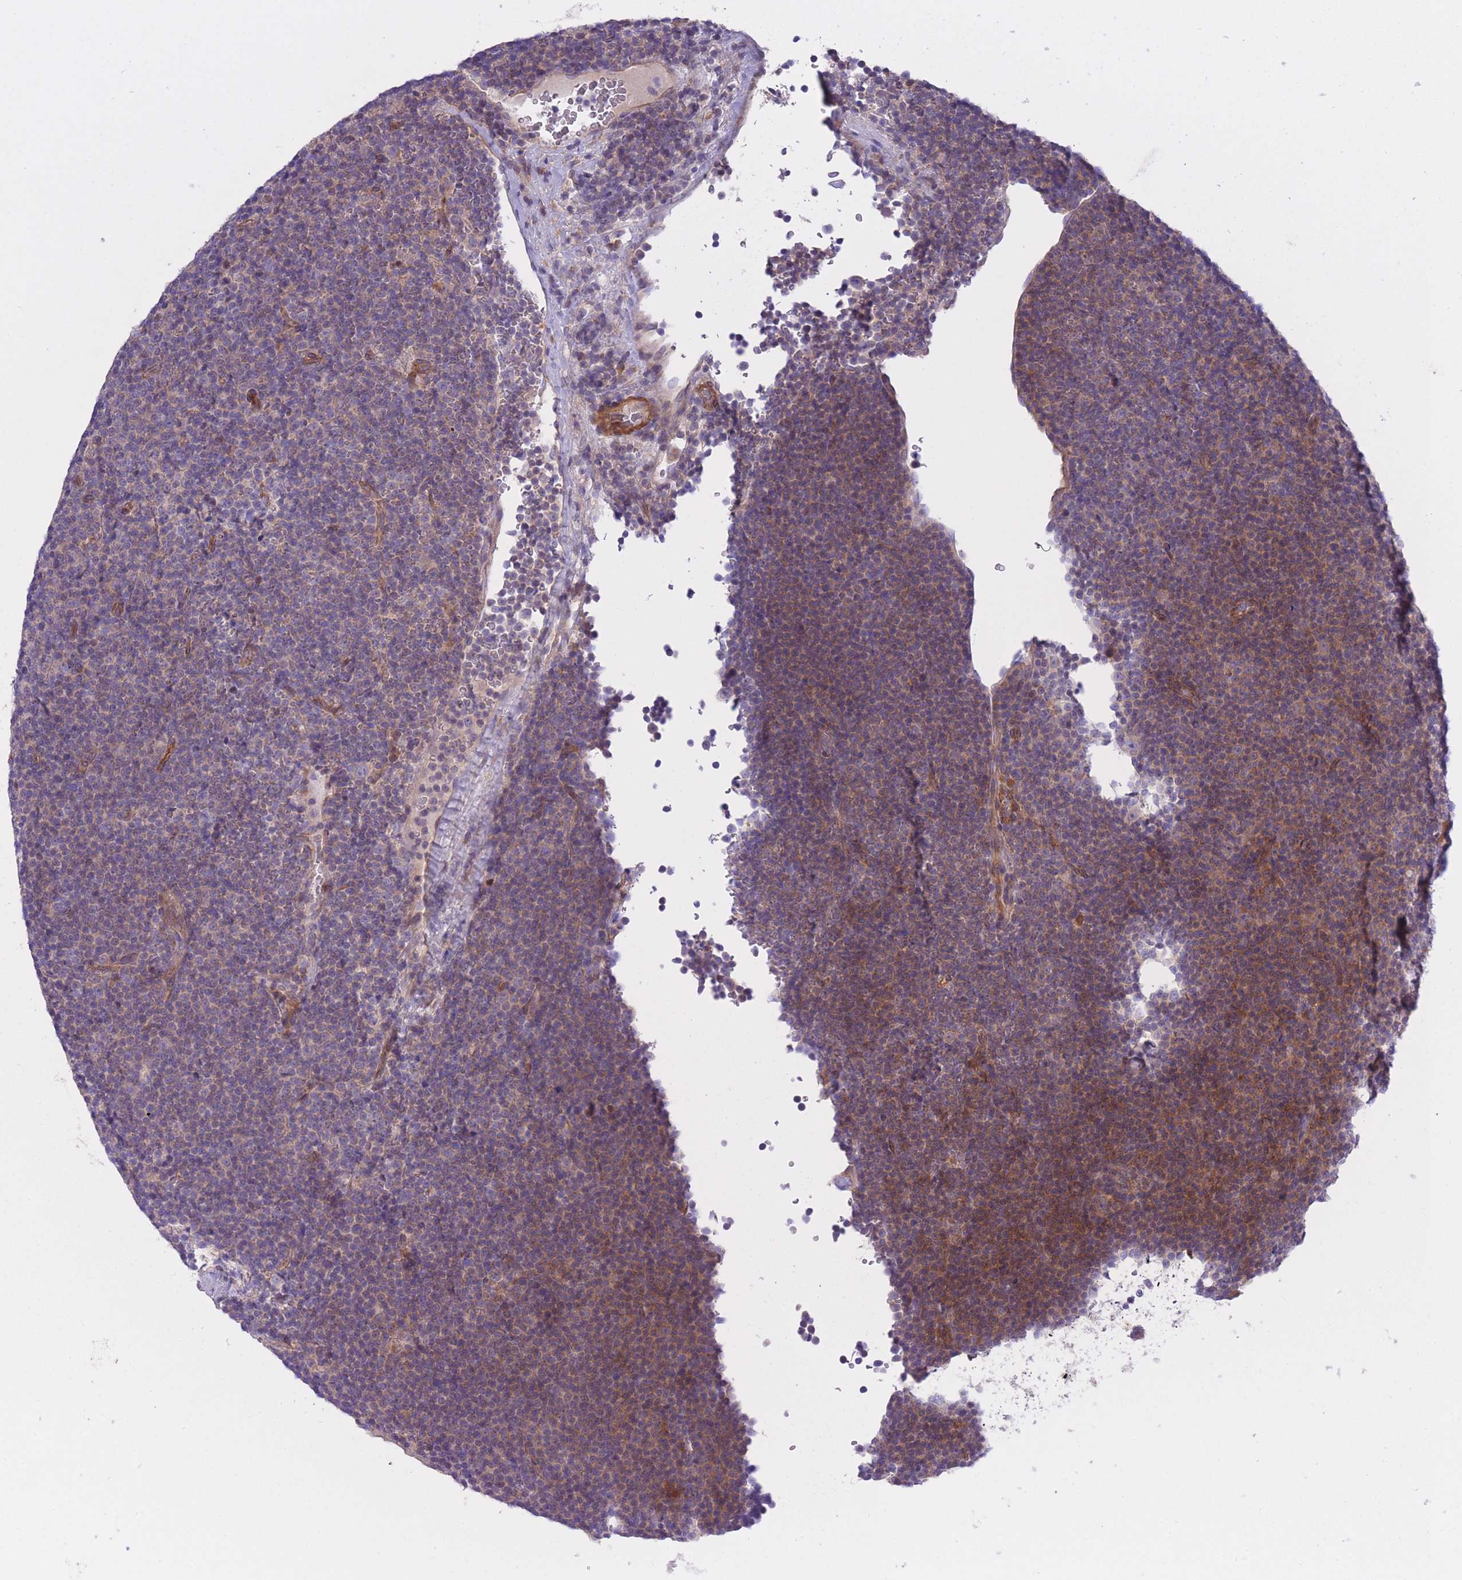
{"staining": {"intensity": "moderate", "quantity": "<25%", "location": "cytoplasmic/membranous"}, "tissue": "lymphoma", "cell_type": "Tumor cells", "image_type": "cancer", "snomed": [{"axis": "morphology", "description": "Malignant lymphoma, non-Hodgkin's type, Low grade"}, {"axis": "topography", "description": "Lymph node"}], "caption": "There is low levels of moderate cytoplasmic/membranous expression in tumor cells of low-grade malignant lymphoma, non-Hodgkin's type, as demonstrated by immunohistochemical staining (brown color).", "gene": "CHAC1", "patient": {"sex": "female", "age": 67}}